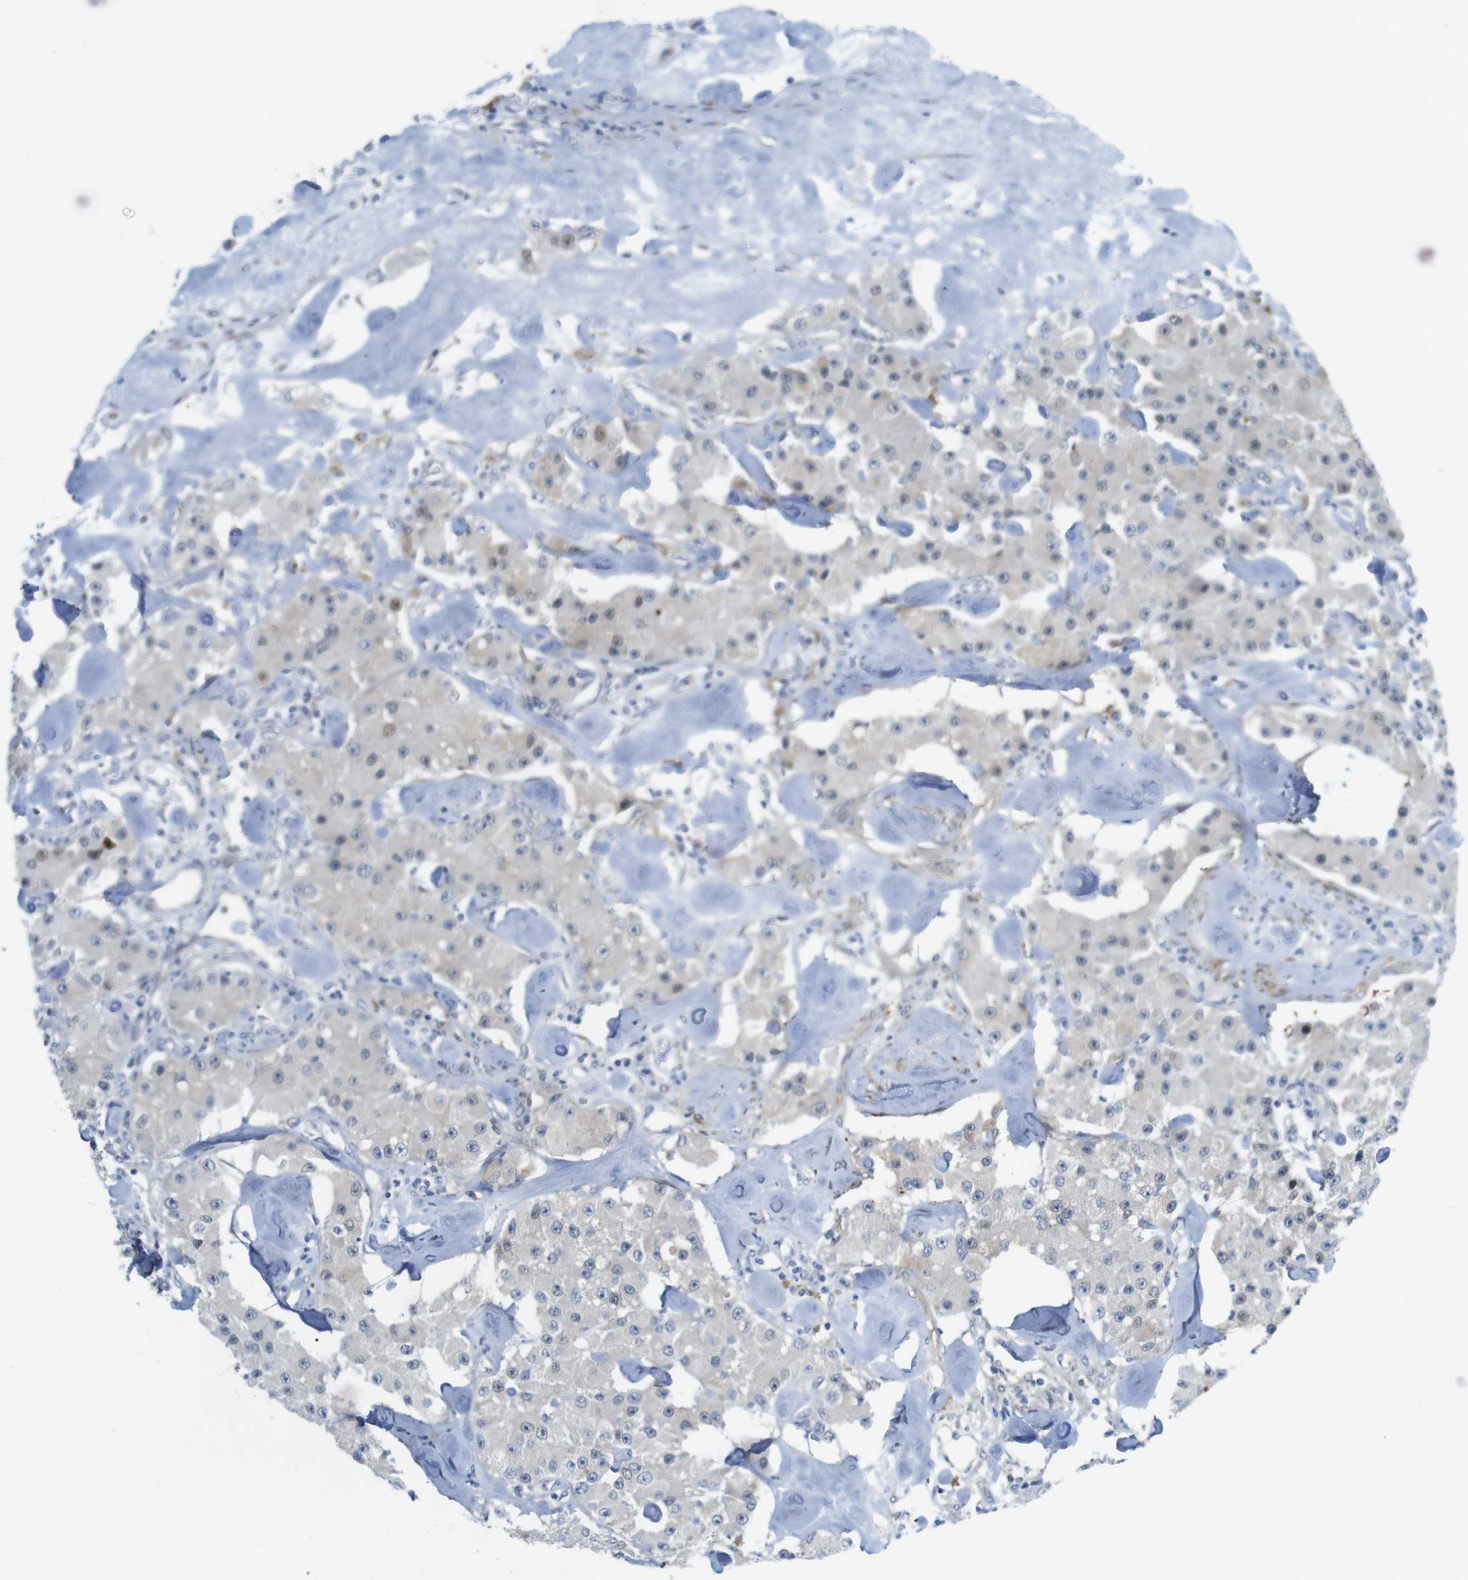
{"staining": {"intensity": "negative", "quantity": "none", "location": "none"}, "tissue": "carcinoid", "cell_type": "Tumor cells", "image_type": "cancer", "snomed": [{"axis": "morphology", "description": "Carcinoid, malignant, NOS"}, {"axis": "topography", "description": "Pancreas"}], "caption": "Immunohistochemistry (IHC) photomicrograph of malignant carcinoid stained for a protein (brown), which exhibits no positivity in tumor cells.", "gene": "CASP2", "patient": {"sex": "male", "age": 41}}